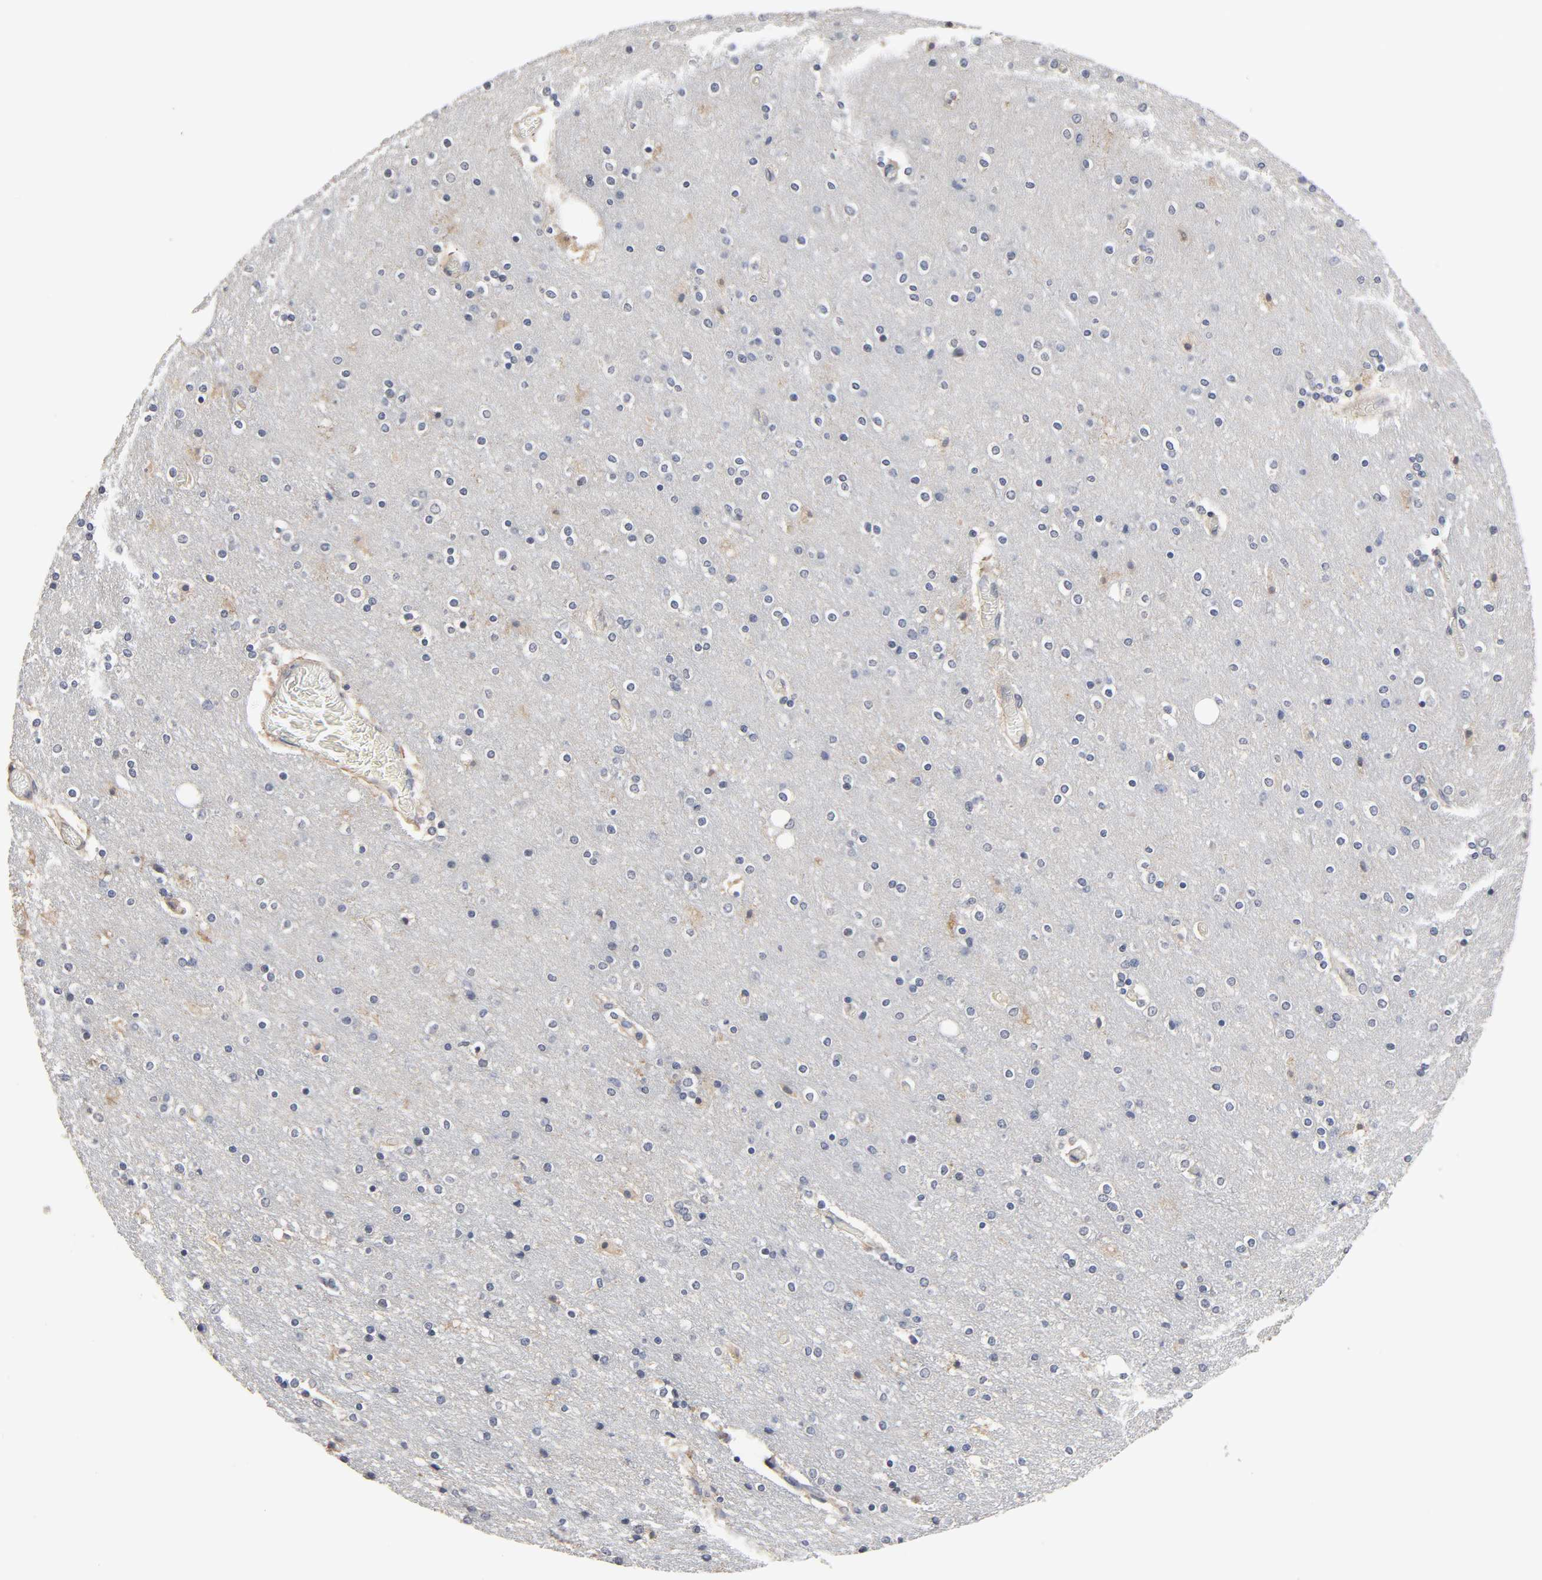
{"staining": {"intensity": "weak", "quantity": "<25%", "location": "cytoplasmic/membranous"}, "tissue": "cerebral cortex", "cell_type": "Endothelial cells", "image_type": "normal", "snomed": [{"axis": "morphology", "description": "Normal tissue, NOS"}, {"axis": "topography", "description": "Cerebral cortex"}], "caption": "This is an immunohistochemistry image of normal cerebral cortex. There is no positivity in endothelial cells.", "gene": "HDLBP", "patient": {"sex": "female", "age": 54}}